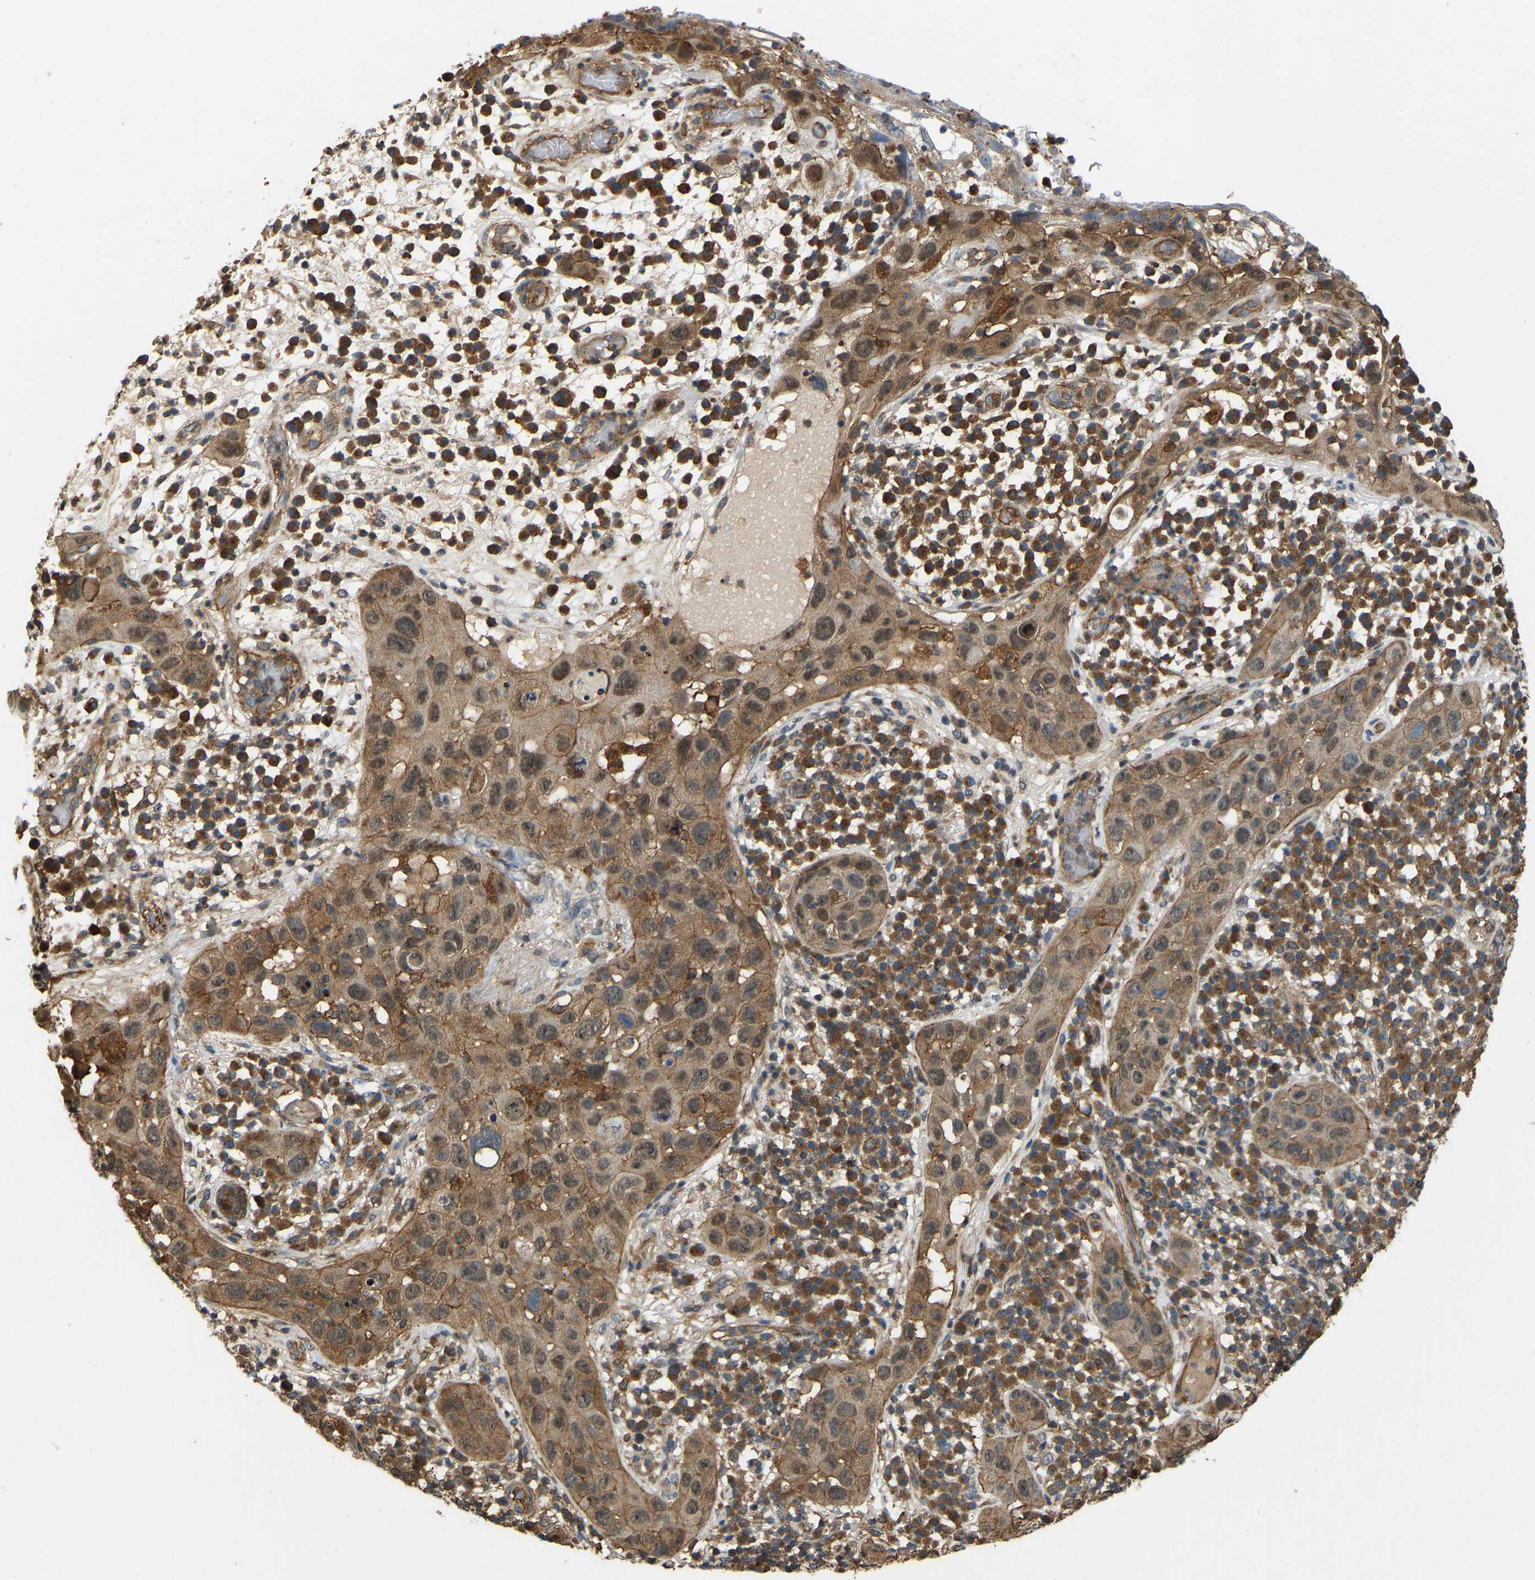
{"staining": {"intensity": "moderate", "quantity": ">75%", "location": "cytoplasmic/membranous"}, "tissue": "skin cancer", "cell_type": "Tumor cells", "image_type": "cancer", "snomed": [{"axis": "morphology", "description": "Squamous cell carcinoma in situ, NOS"}, {"axis": "morphology", "description": "Squamous cell carcinoma, NOS"}, {"axis": "topography", "description": "Skin"}], "caption": "DAB (3,3'-diaminobenzidine) immunohistochemical staining of human squamous cell carcinoma (skin) shows moderate cytoplasmic/membranous protein expression in approximately >75% of tumor cells. (Stains: DAB in brown, nuclei in blue, Microscopy: brightfield microscopy at high magnification).", "gene": "SAMD9L", "patient": {"sex": "male", "age": 93}}